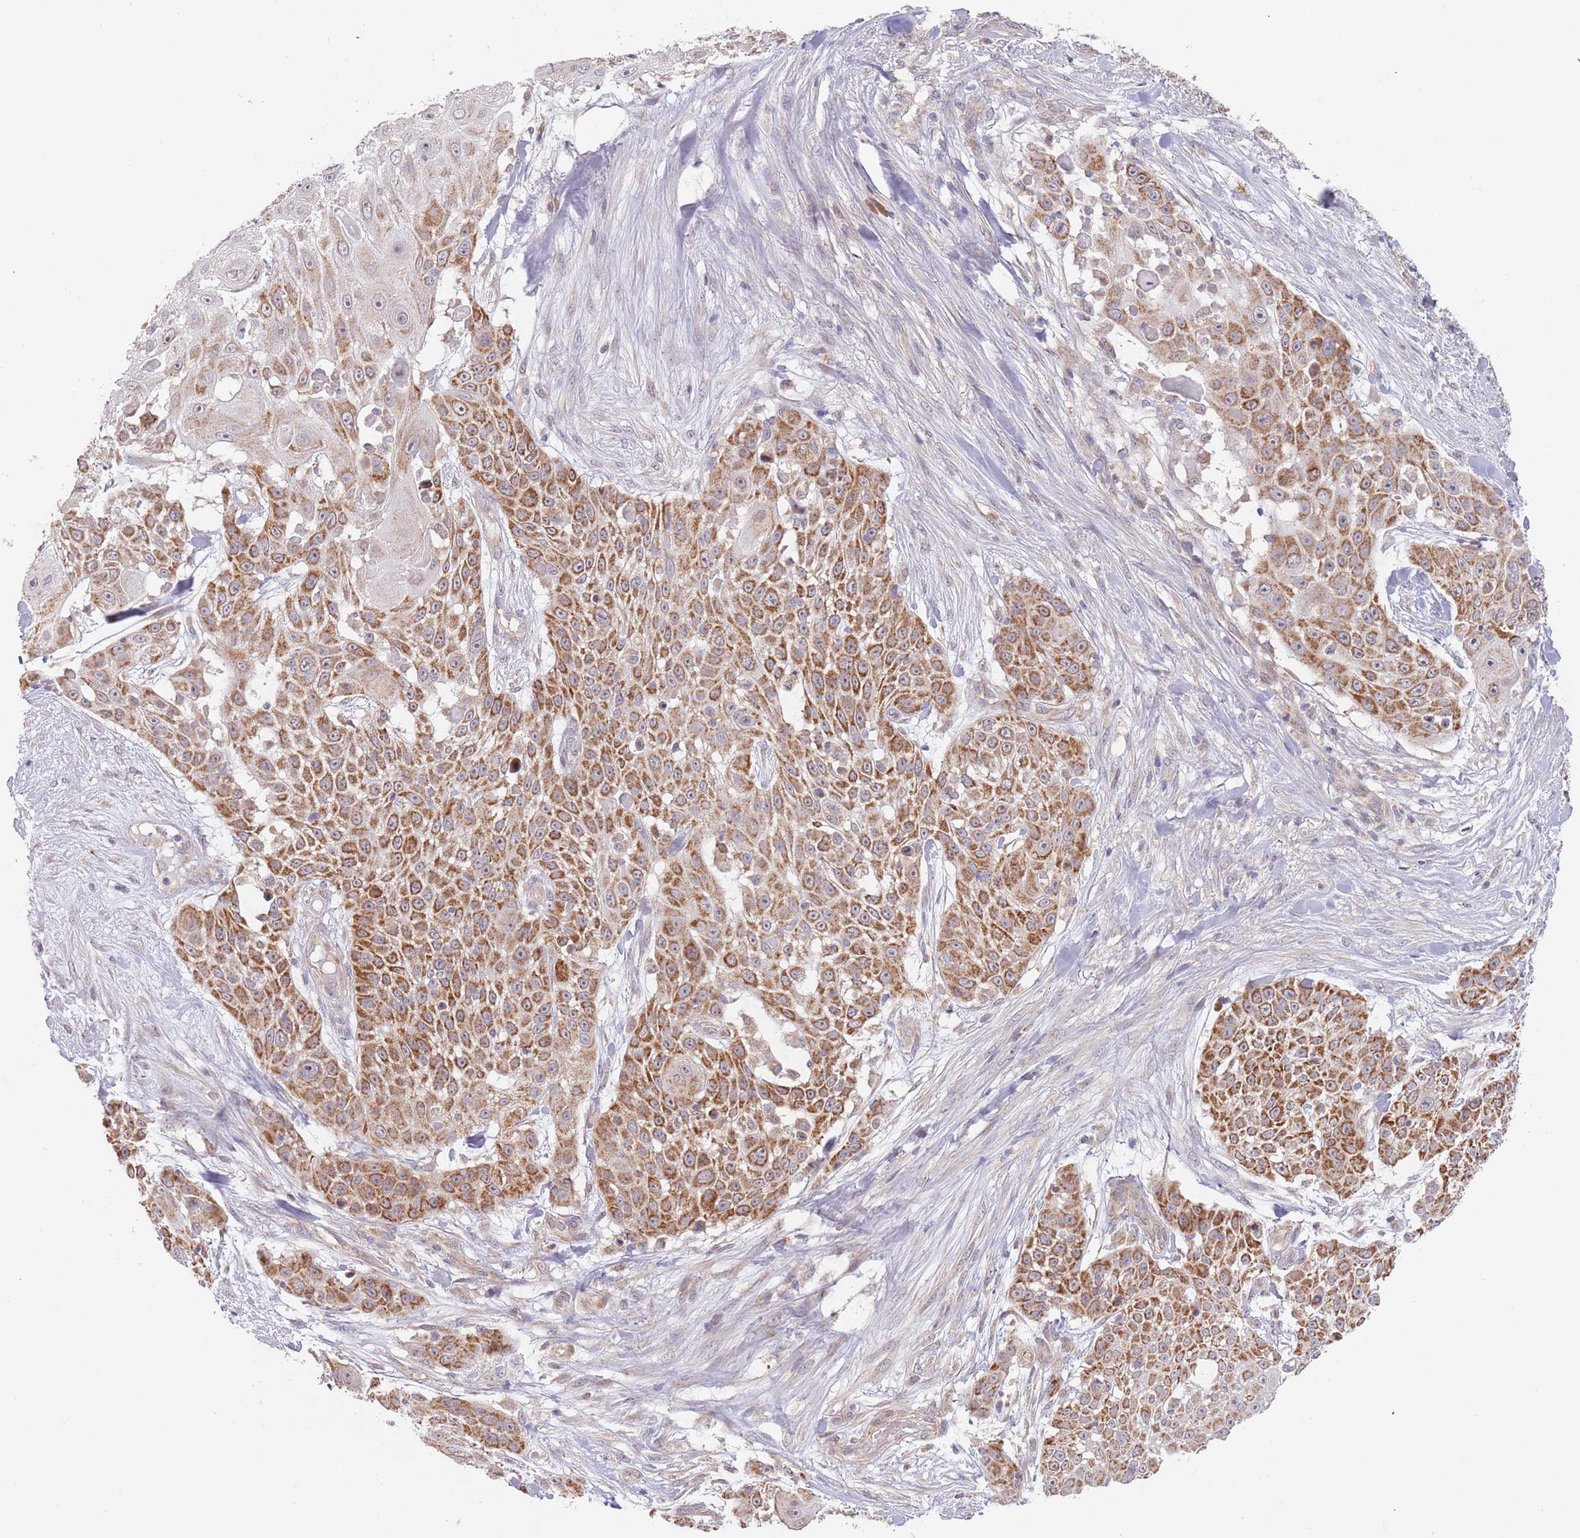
{"staining": {"intensity": "strong", "quantity": ">75%", "location": "cytoplasmic/membranous"}, "tissue": "skin cancer", "cell_type": "Tumor cells", "image_type": "cancer", "snomed": [{"axis": "morphology", "description": "Squamous cell carcinoma, NOS"}, {"axis": "topography", "description": "Skin"}], "caption": "Immunohistochemistry staining of skin squamous cell carcinoma, which exhibits high levels of strong cytoplasmic/membranous positivity in about >75% of tumor cells indicating strong cytoplasmic/membranous protein staining. The staining was performed using DAB (3,3'-diaminobenzidine) (brown) for protein detection and nuclei were counterstained in hematoxylin (blue).", "gene": "UQCC3", "patient": {"sex": "female", "age": 86}}